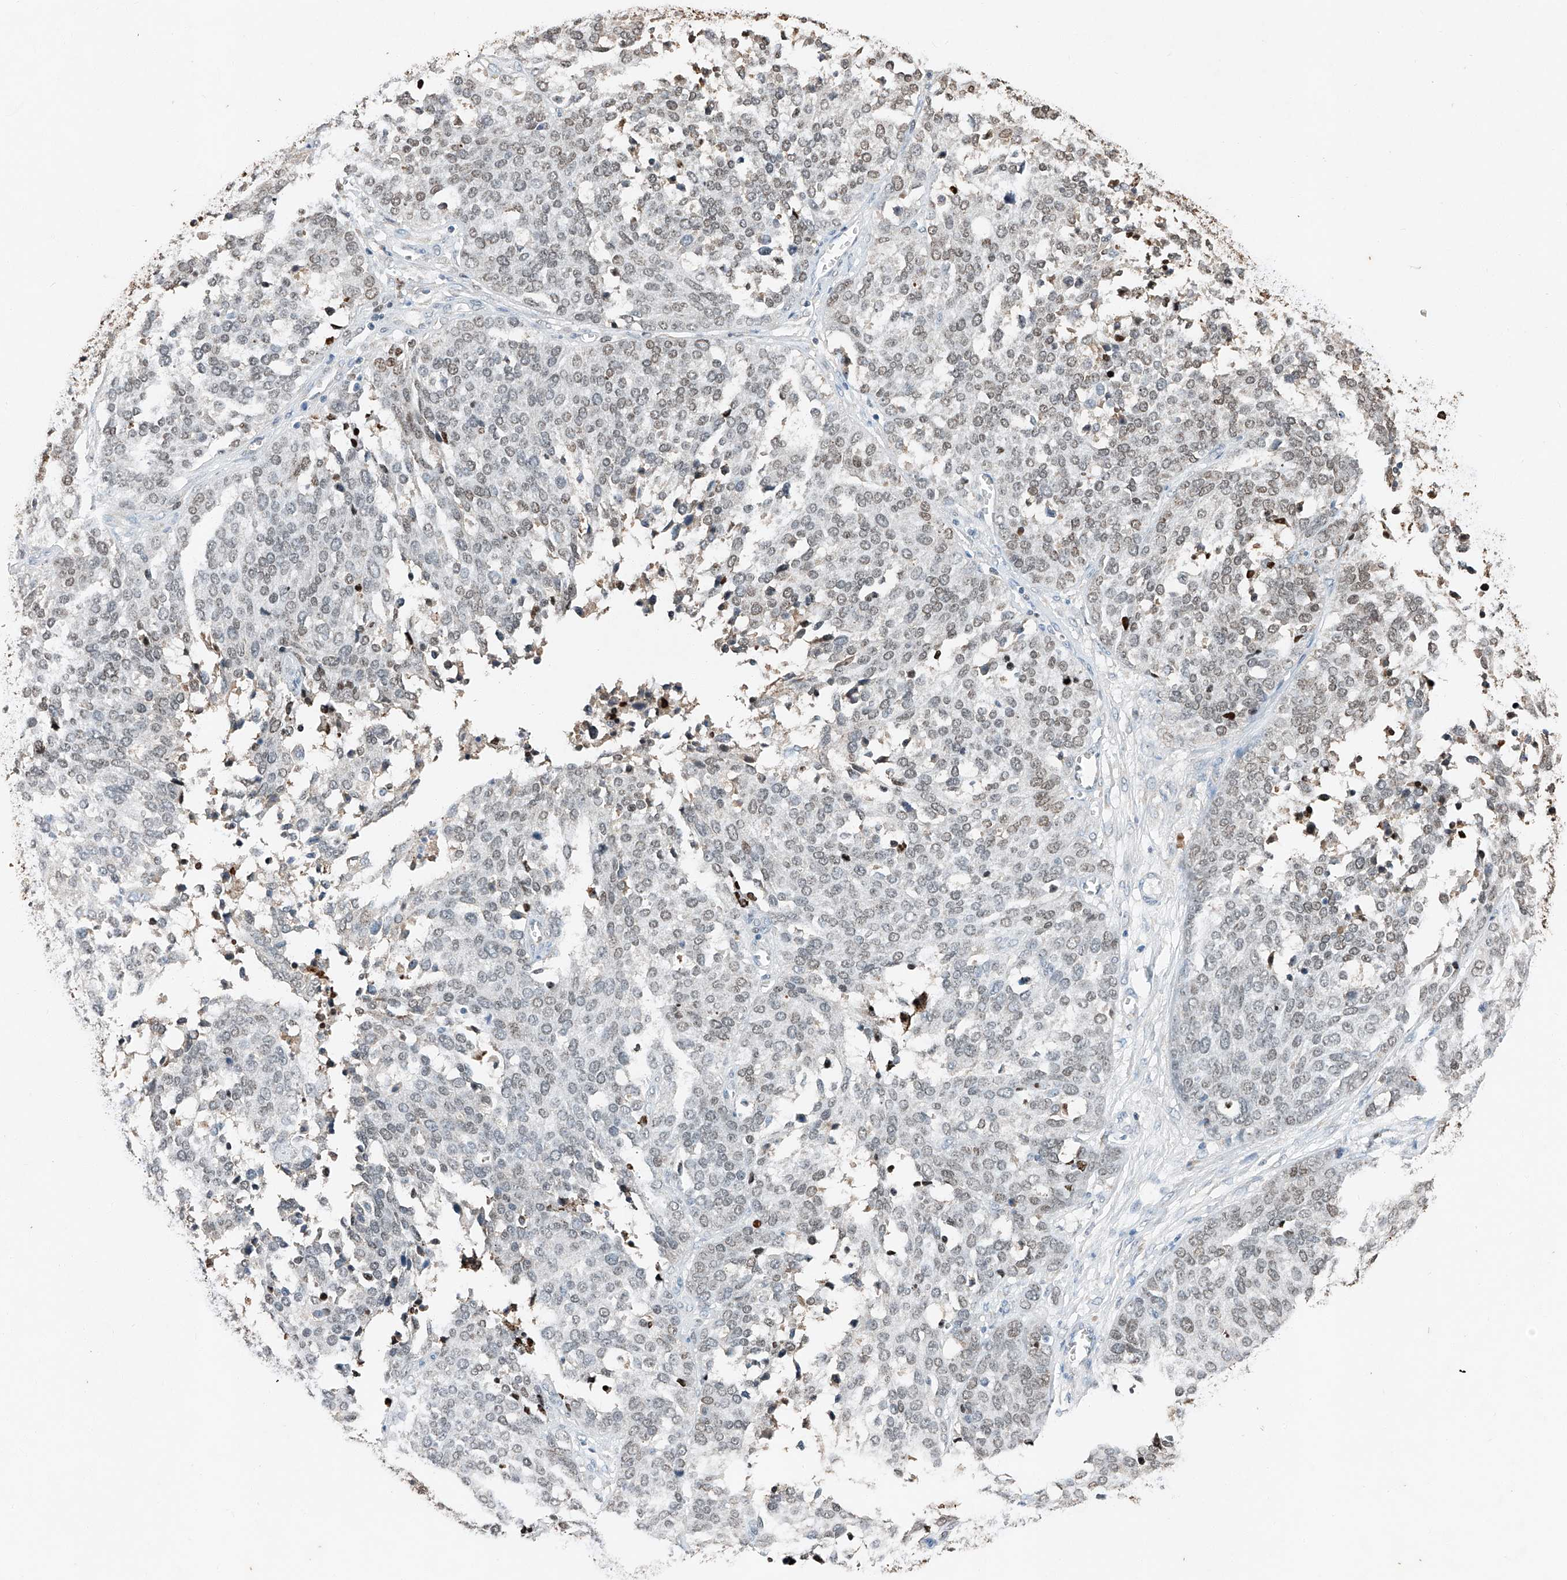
{"staining": {"intensity": "weak", "quantity": "25%-75%", "location": "nuclear"}, "tissue": "ovarian cancer", "cell_type": "Tumor cells", "image_type": "cancer", "snomed": [{"axis": "morphology", "description": "Cystadenocarcinoma, serous, NOS"}, {"axis": "topography", "description": "Ovary"}], "caption": "Human ovarian cancer (serous cystadenocarcinoma) stained with a protein marker displays weak staining in tumor cells.", "gene": "CTDP1", "patient": {"sex": "female", "age": 44}}